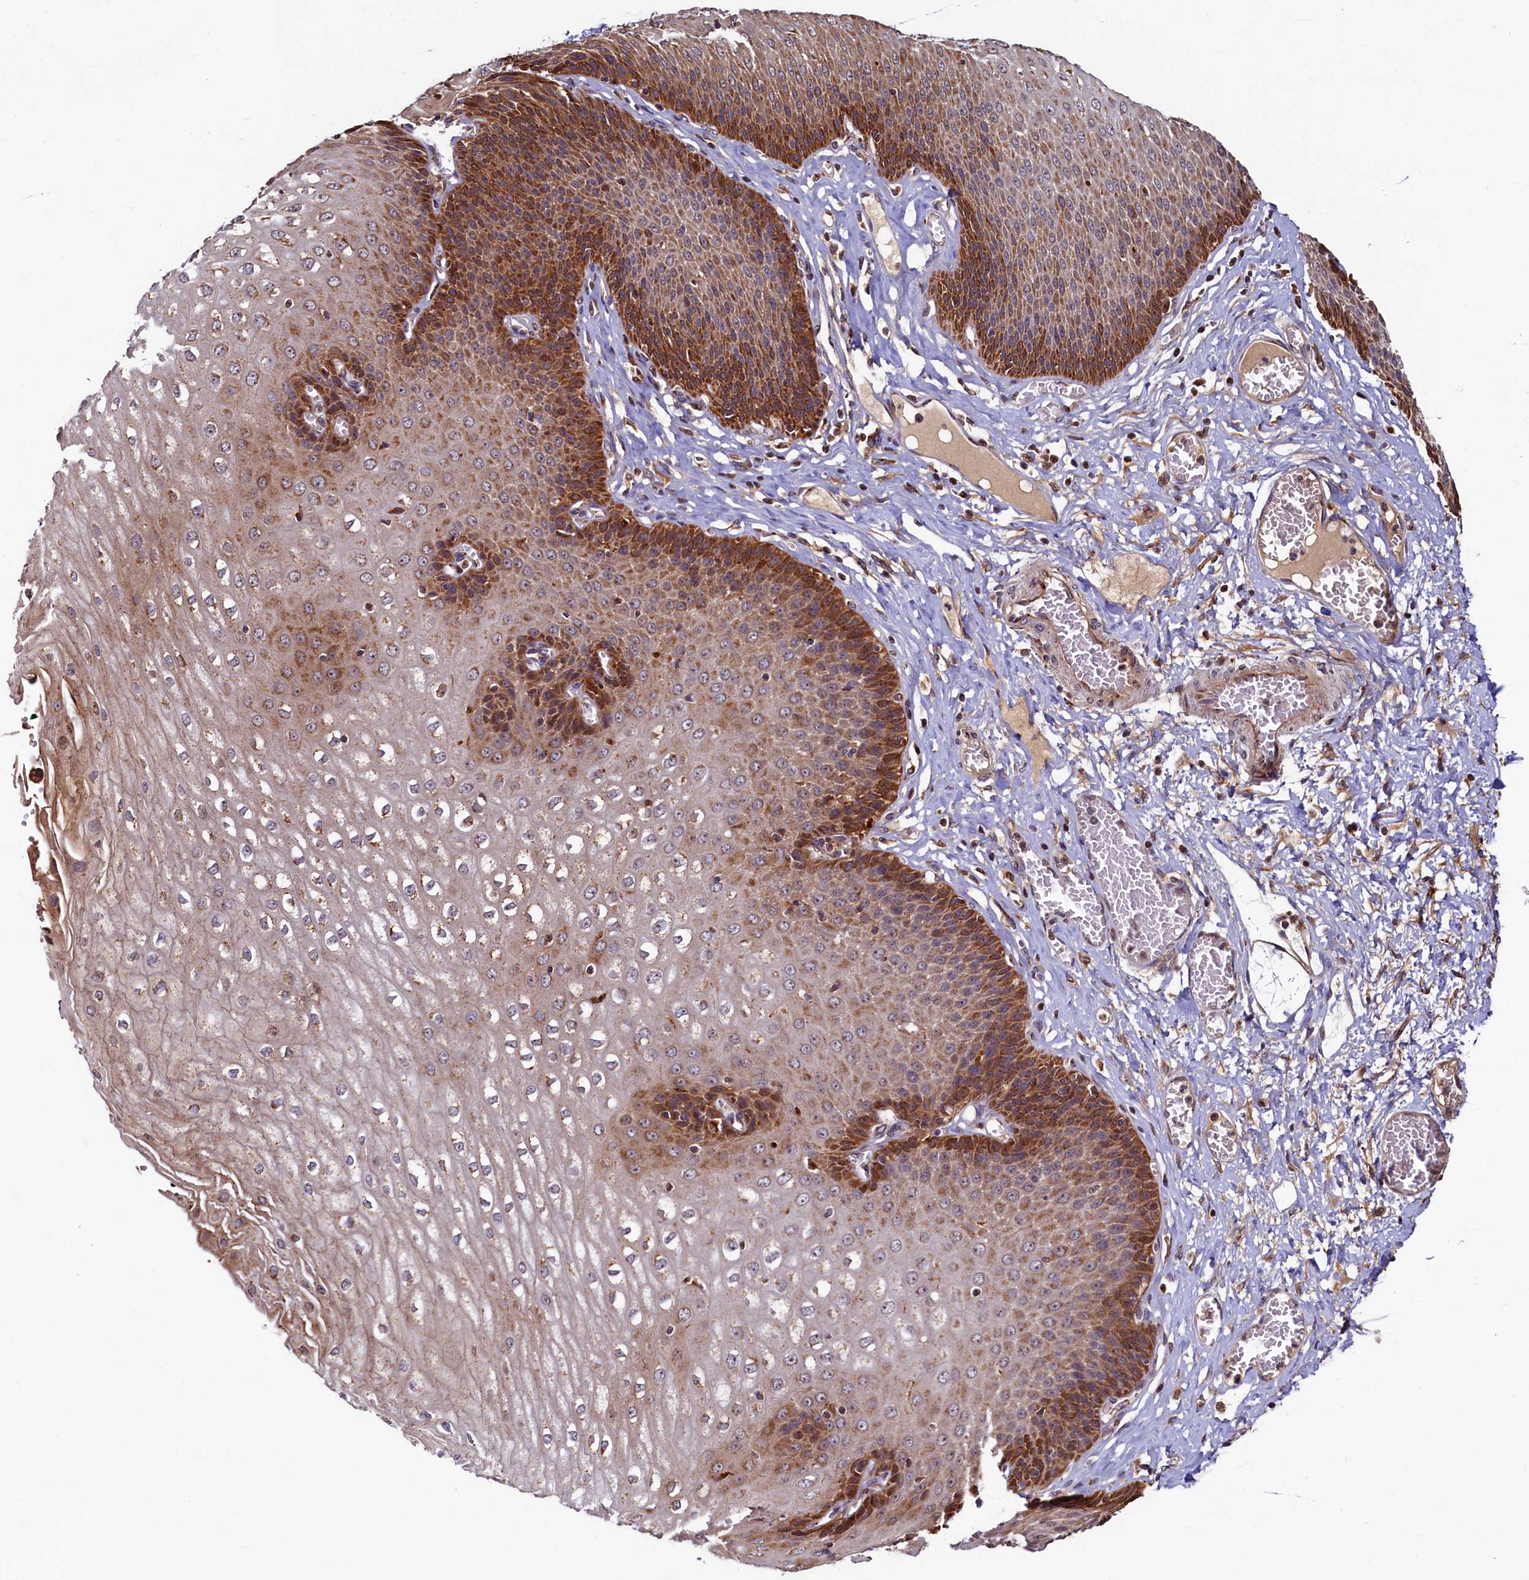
{"staining": {"intensity": "strong", "quantity": "25%-75%", "location": "cytoplasmic/membranous"}, "tissue": "esophagus", "cell_type": "Squamous epithelial cells", "image_type": "normal", "snomed": [{"axis": "morphology", "description": "Normal tissue, NOS"}, {"axis": "topography", "description": "Esophagus"}], "caption": "Strong cytoplasmic/membranous expression for a protein is appreciated in approximately 25%-75% of squamous epithelial cells of unremarkable esophagus using immunohistochemistry (IHC).", "gene": "NCKAP5L", "patient": {"sex": "male", "age": 60}}